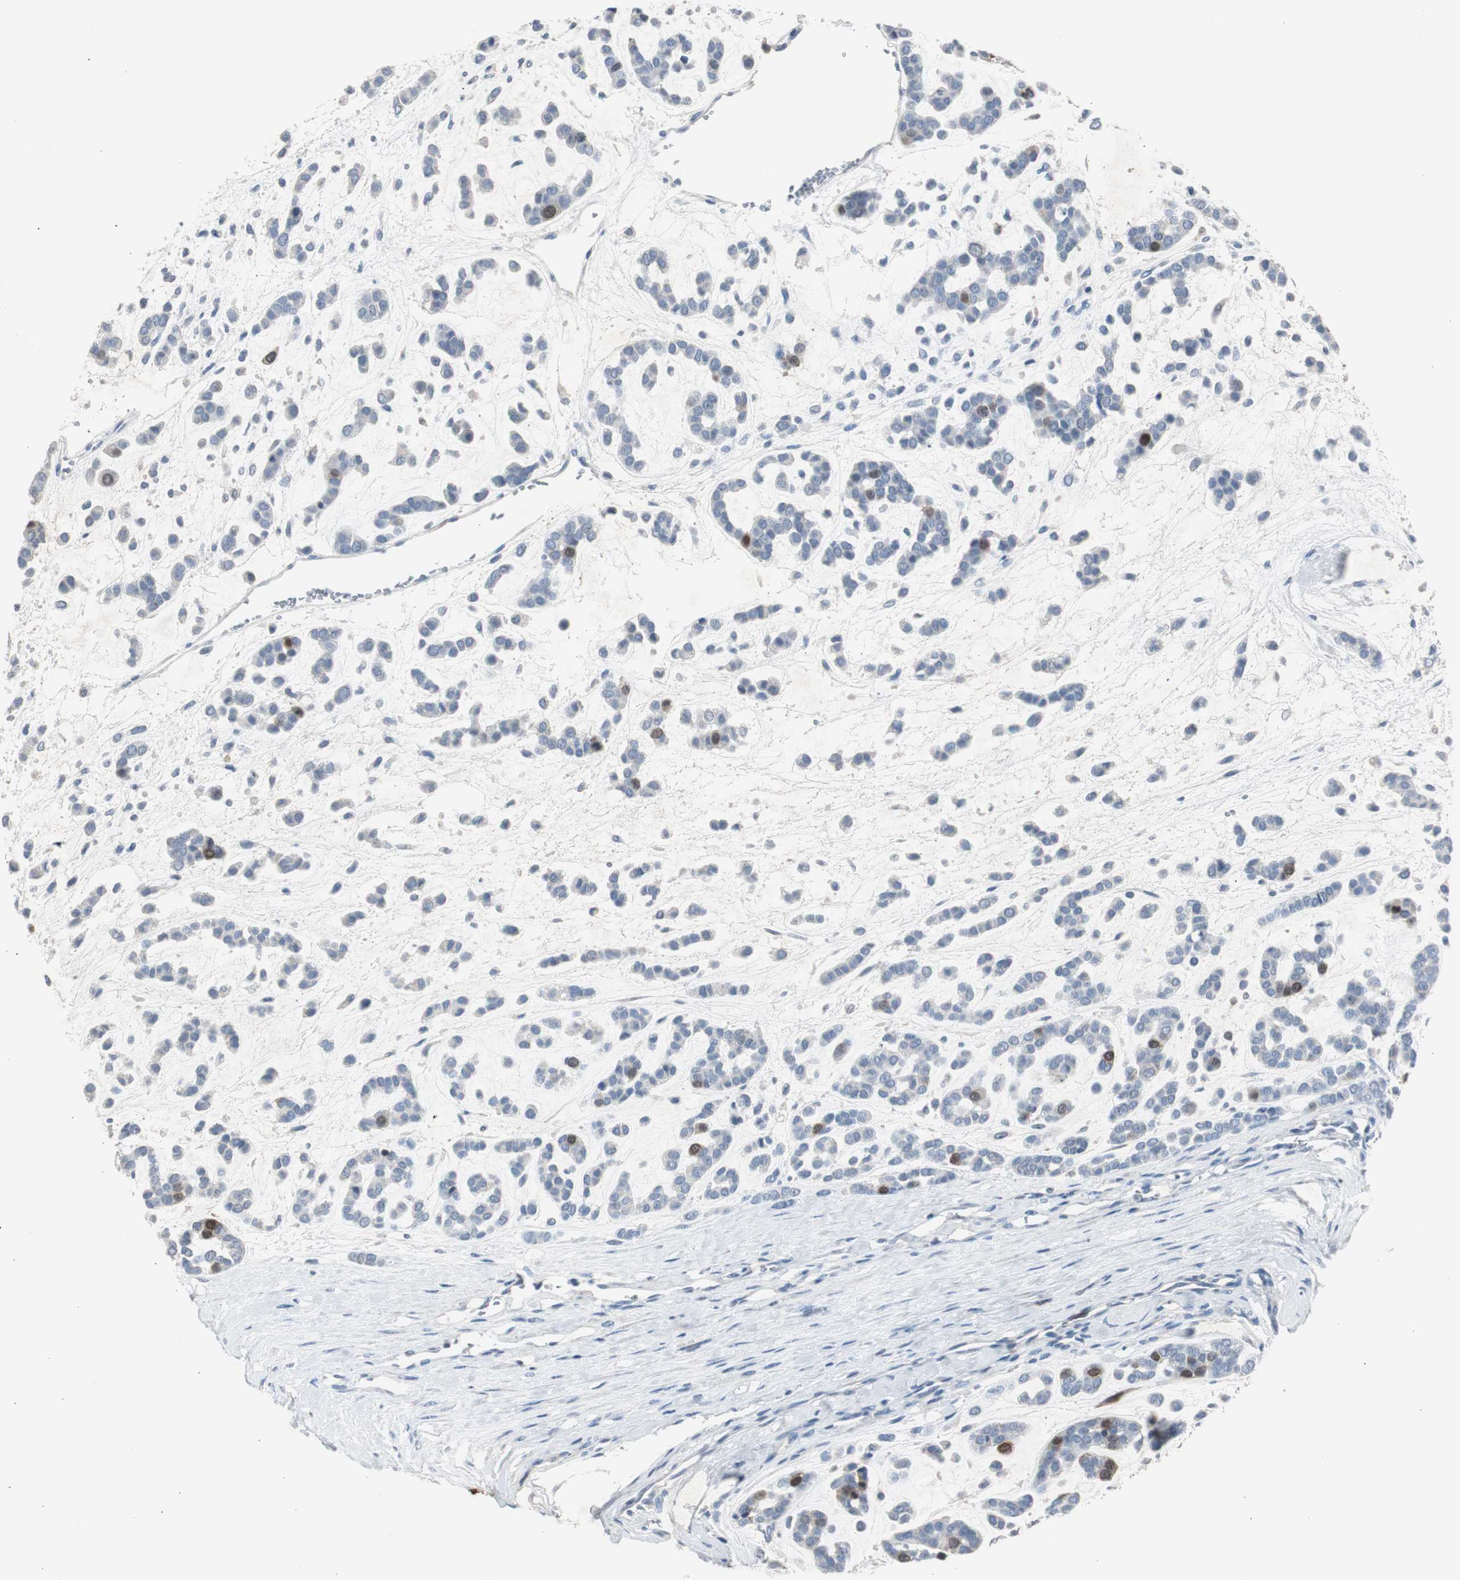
{"staining": {"intensity": "strong", "quantity": "<25%", "location": "cytoplasmic/membranous,nuclear"}, "tissue": "head and neck cancer", "cell_type": "Tumor cells", "image_type": "cancer", "snomed": [{"axis": "morphology", "description": "Adenocarcinoma, NOS"}, {"axis": "morphology", "description": "Adenoma, NOS"}, {"axis": "topography", "description": "Head-Neck"}], "caption": "Tumor cells display strong cytoplasmic/membranous and nuclear positivity in about <25% of cells in head and neck cancer. Using DAB (3,3'-diaminobenzidine) (brown) and hematoxylin (blue) stains, captured at high magnification using brightfield microscopy.", "gene": "TK1", "patient": {"sex": "female", "age": 55}}